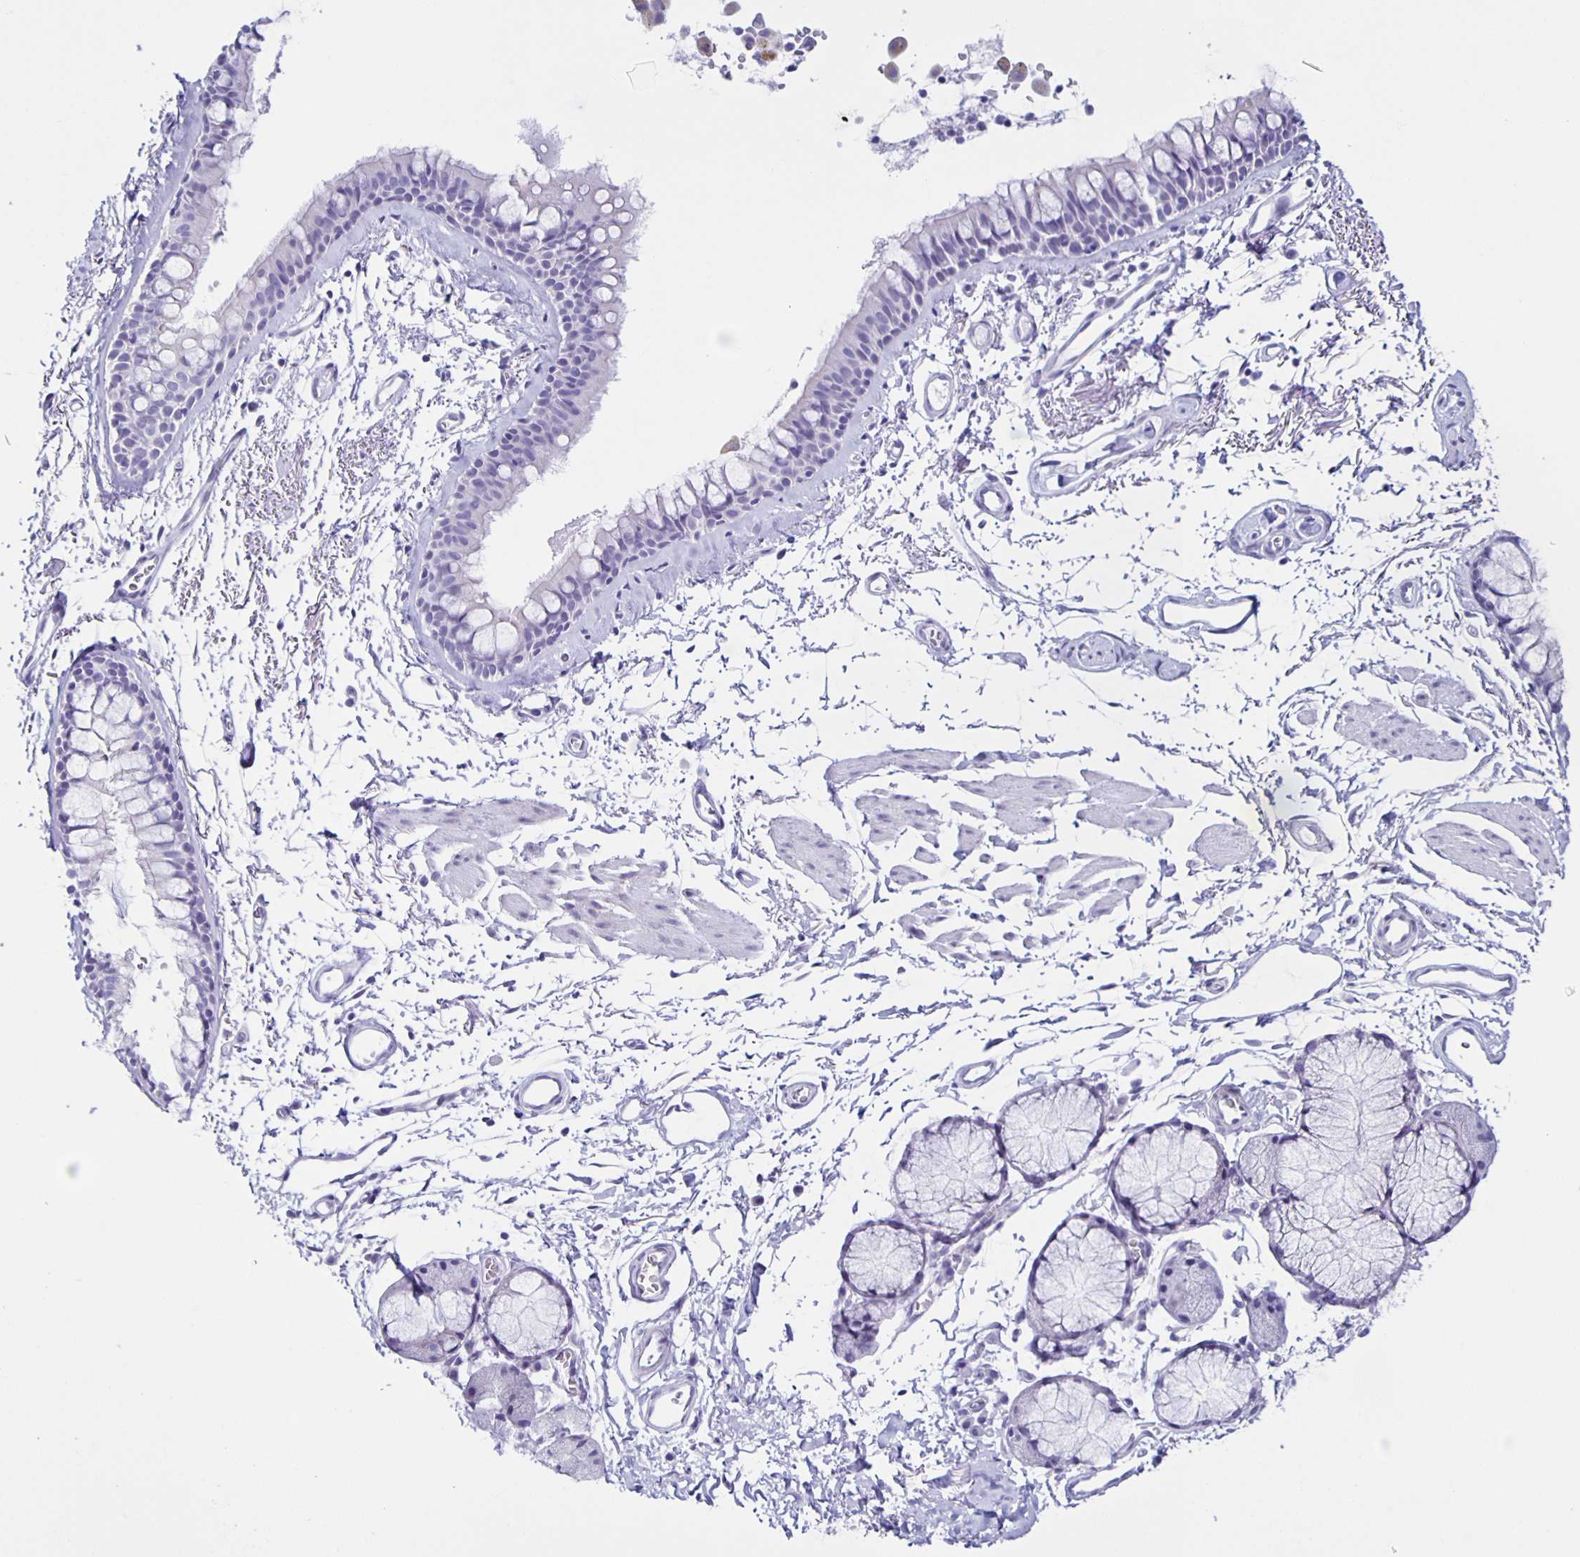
{"staining": {"intensity": "negative", "quantity": "none", "location": "none"}, "tissue": "bronchus", "cell_type": "Respiratory epithelial cells", "image_type": "normal", "snomed": [{"axis": "morphology", "description": "Normal tissue, NOS"}, {"axis": "topography", "description": "Cartilage tissue"}, {"axis": "topography", "description": "Bronchus"}], "caption": "The image exhibits no significant staining in respiratory epithelial cells of bronchus. (Stains: DAB (3,3'-diaminobenzidine) immunohistochemistry with hematoxylin counter stain, Microscopy: brightfield microscopy at high magnification).", "gene": "AQP6", "patient": {"sex": "female", "age": 79}}